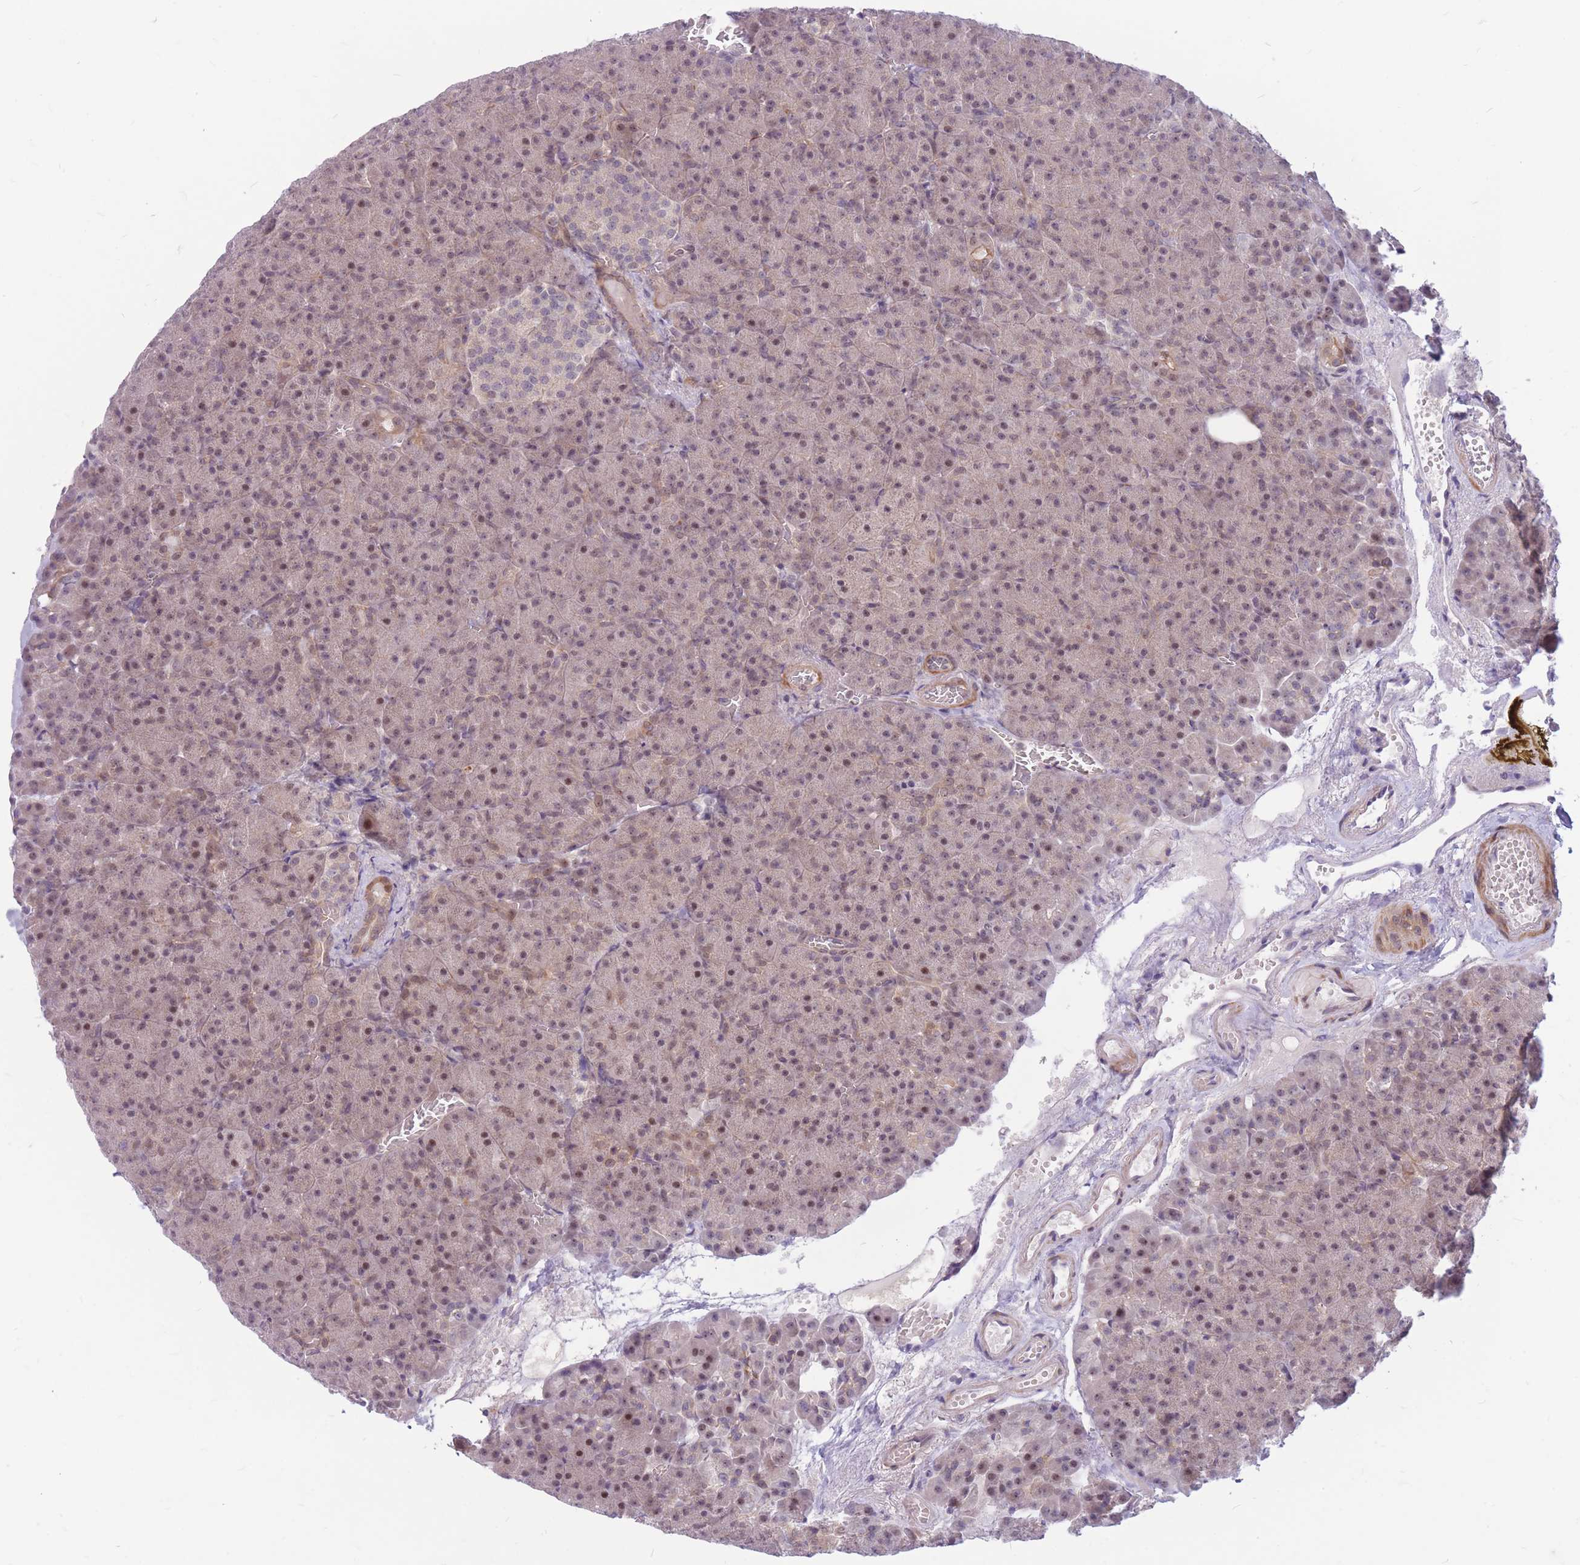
{"staining": {"intensity": "weak", "quantity": "<25%", "location": "nuclear"}, "tissue": "pancreas", "cell_type": "Exocrine glandular cells", "image_type": "normal", "snomed": [{"axis": "morphology", "description": "Normal tissue, NOS"}, {"axis": "topography", "description": "Pancreas"}], "caption": "Immunohistochemistry (IHC) image of normal pancreas stained for a protein (brown), which displays no staining in exocrine glandular cells. (Stains: DAB IHC with hematoxylin counter stain, Microscopy: brightfield microscopy at high magnification).", "gene": "ERCC2", "patient": {"sex": "female", "age": 74}}